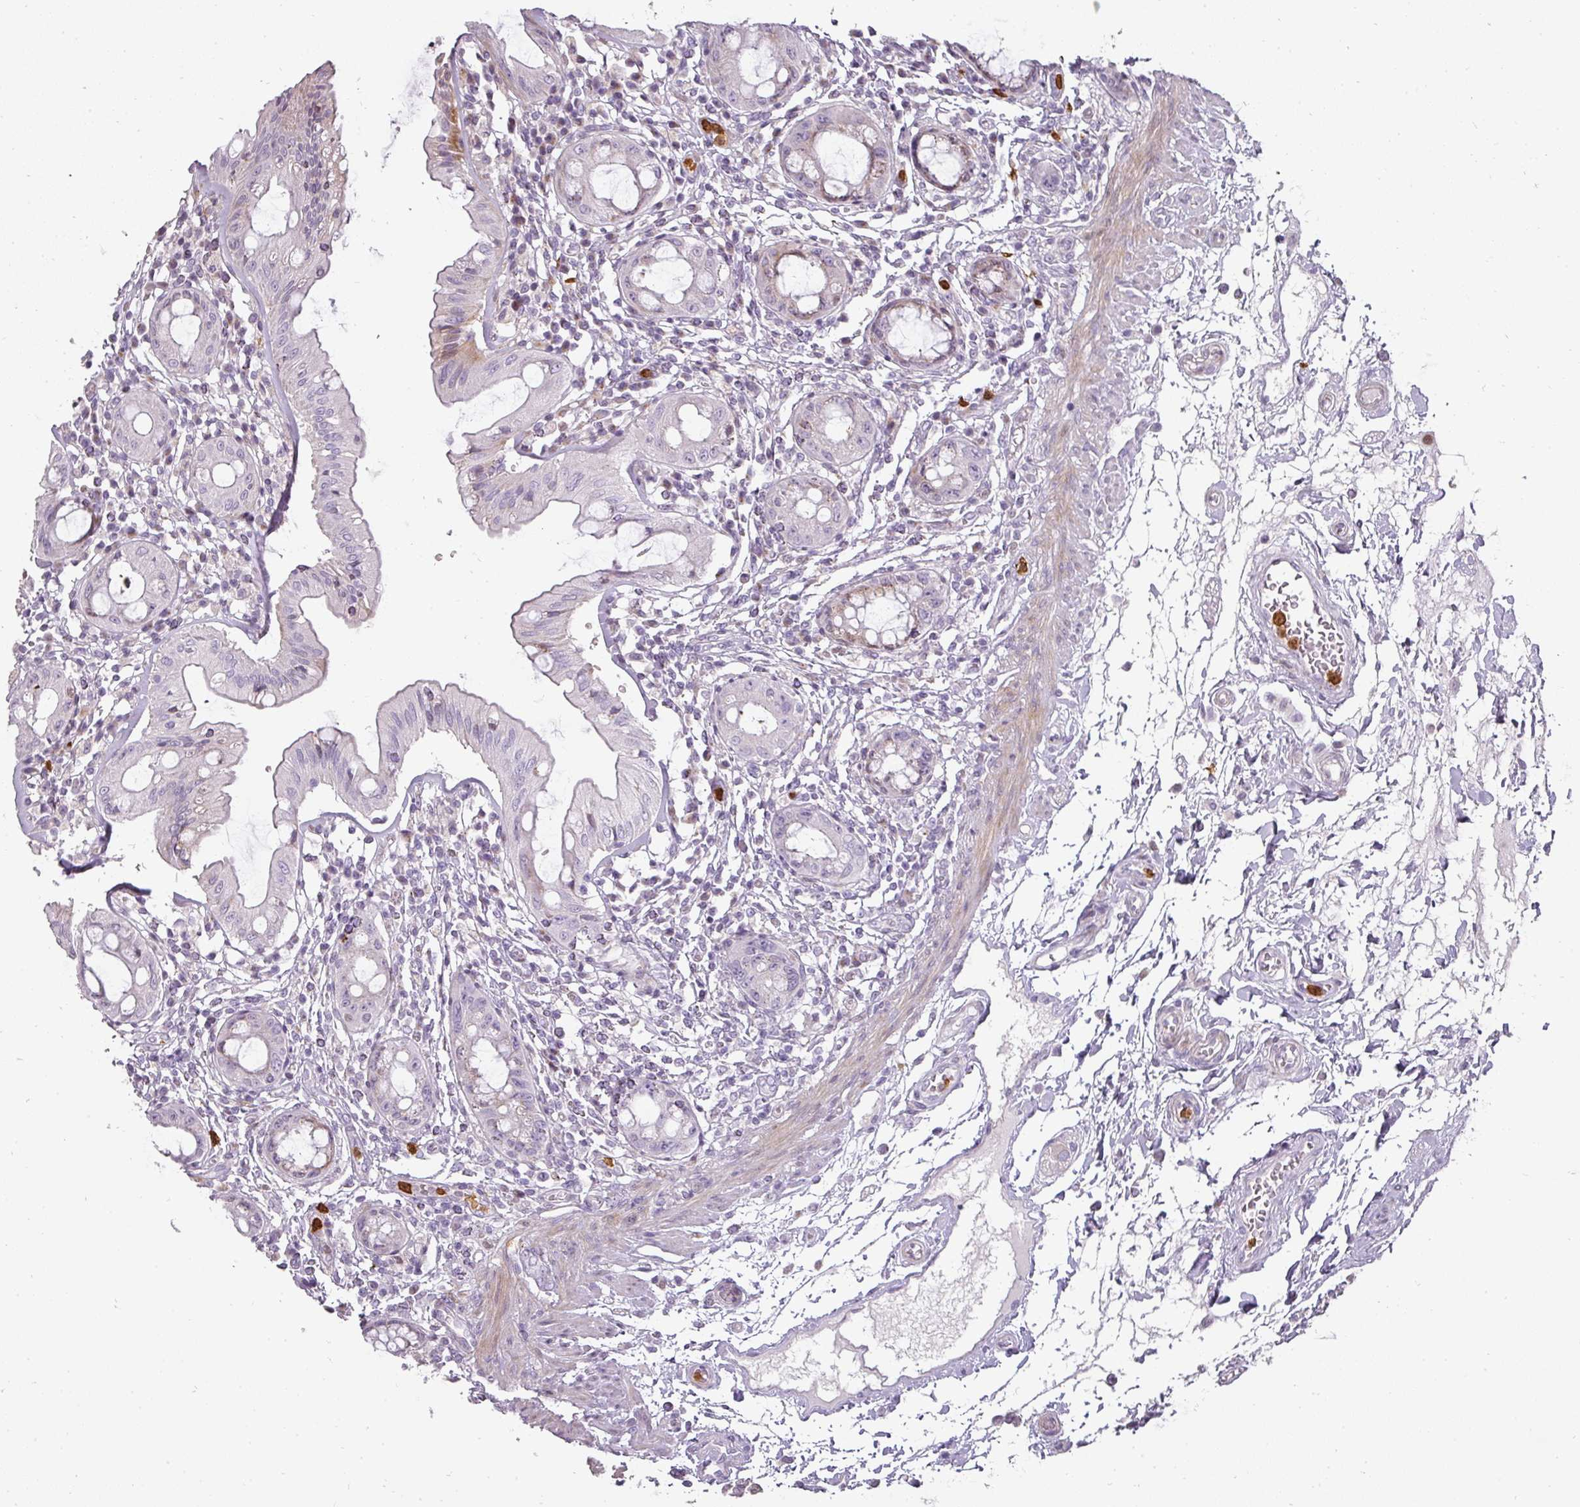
{"staining": {"intensity": "negative", "quantity": "none", "location": "none"}, "tissue": "rectum", "cell_type": "Glandular cells", "image_type": "normal", "snomed": [{"axis": "morphology", "description": "Normal tissue, NOS"}, {"axis": "topography", "description": "Rectum"}], "caption": "Micrograph shows no significant protein expression in glandular cells of normal rectum. (Stains: DAB immunohistochemistry with hematoxylin counter stain, Microscopy: brightfield microscopy at high magnification).", "gene": "BIK", "patient": {"sex": "female", "age": 57}}